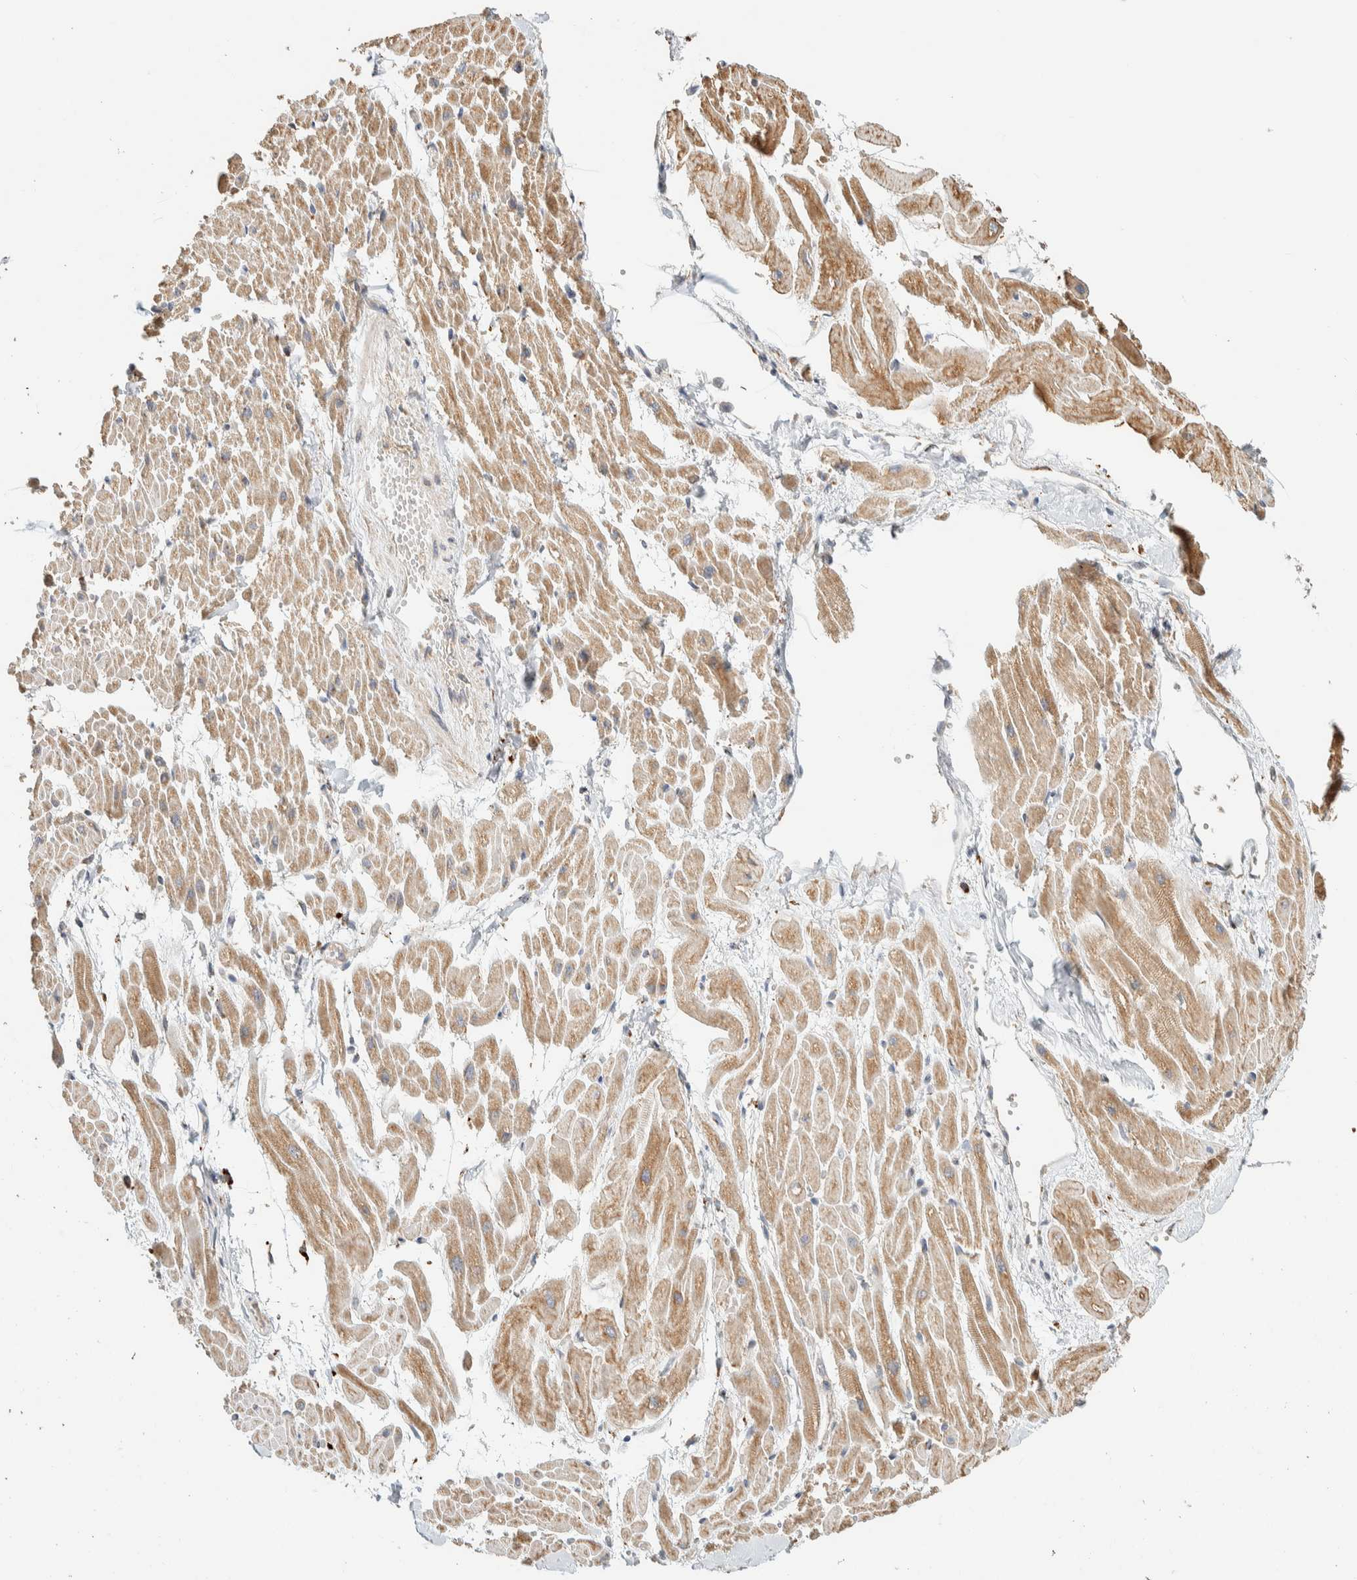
{"staining": {"intensity": "moderate", "quantity": ">75%", "location": "cytoplasmic/membranous"}, "tissue": "heart muscle", "cell_type": "Cardiomyocytes", "image_type": "normal", "snomed": [{"axis": "morphology", "description": "Normal tissue, NOS"}, {"axis": "topography", "description": "Heart"}], "caption": "Immunohistochemistry (IHC) of benign human heart muscle demonstrates medium levels of moderate cytoplasmic/membranous staining in approximately >75% of cardiomyocytes. Using DAB (3,3'-diaminobenzidine) (brown) and hematoxylin (blue) stains, captured at high magnification using brightfield microscopy.", "gene": "RAB11FIP1", "patient": {"sex": "male", "age": 45}}